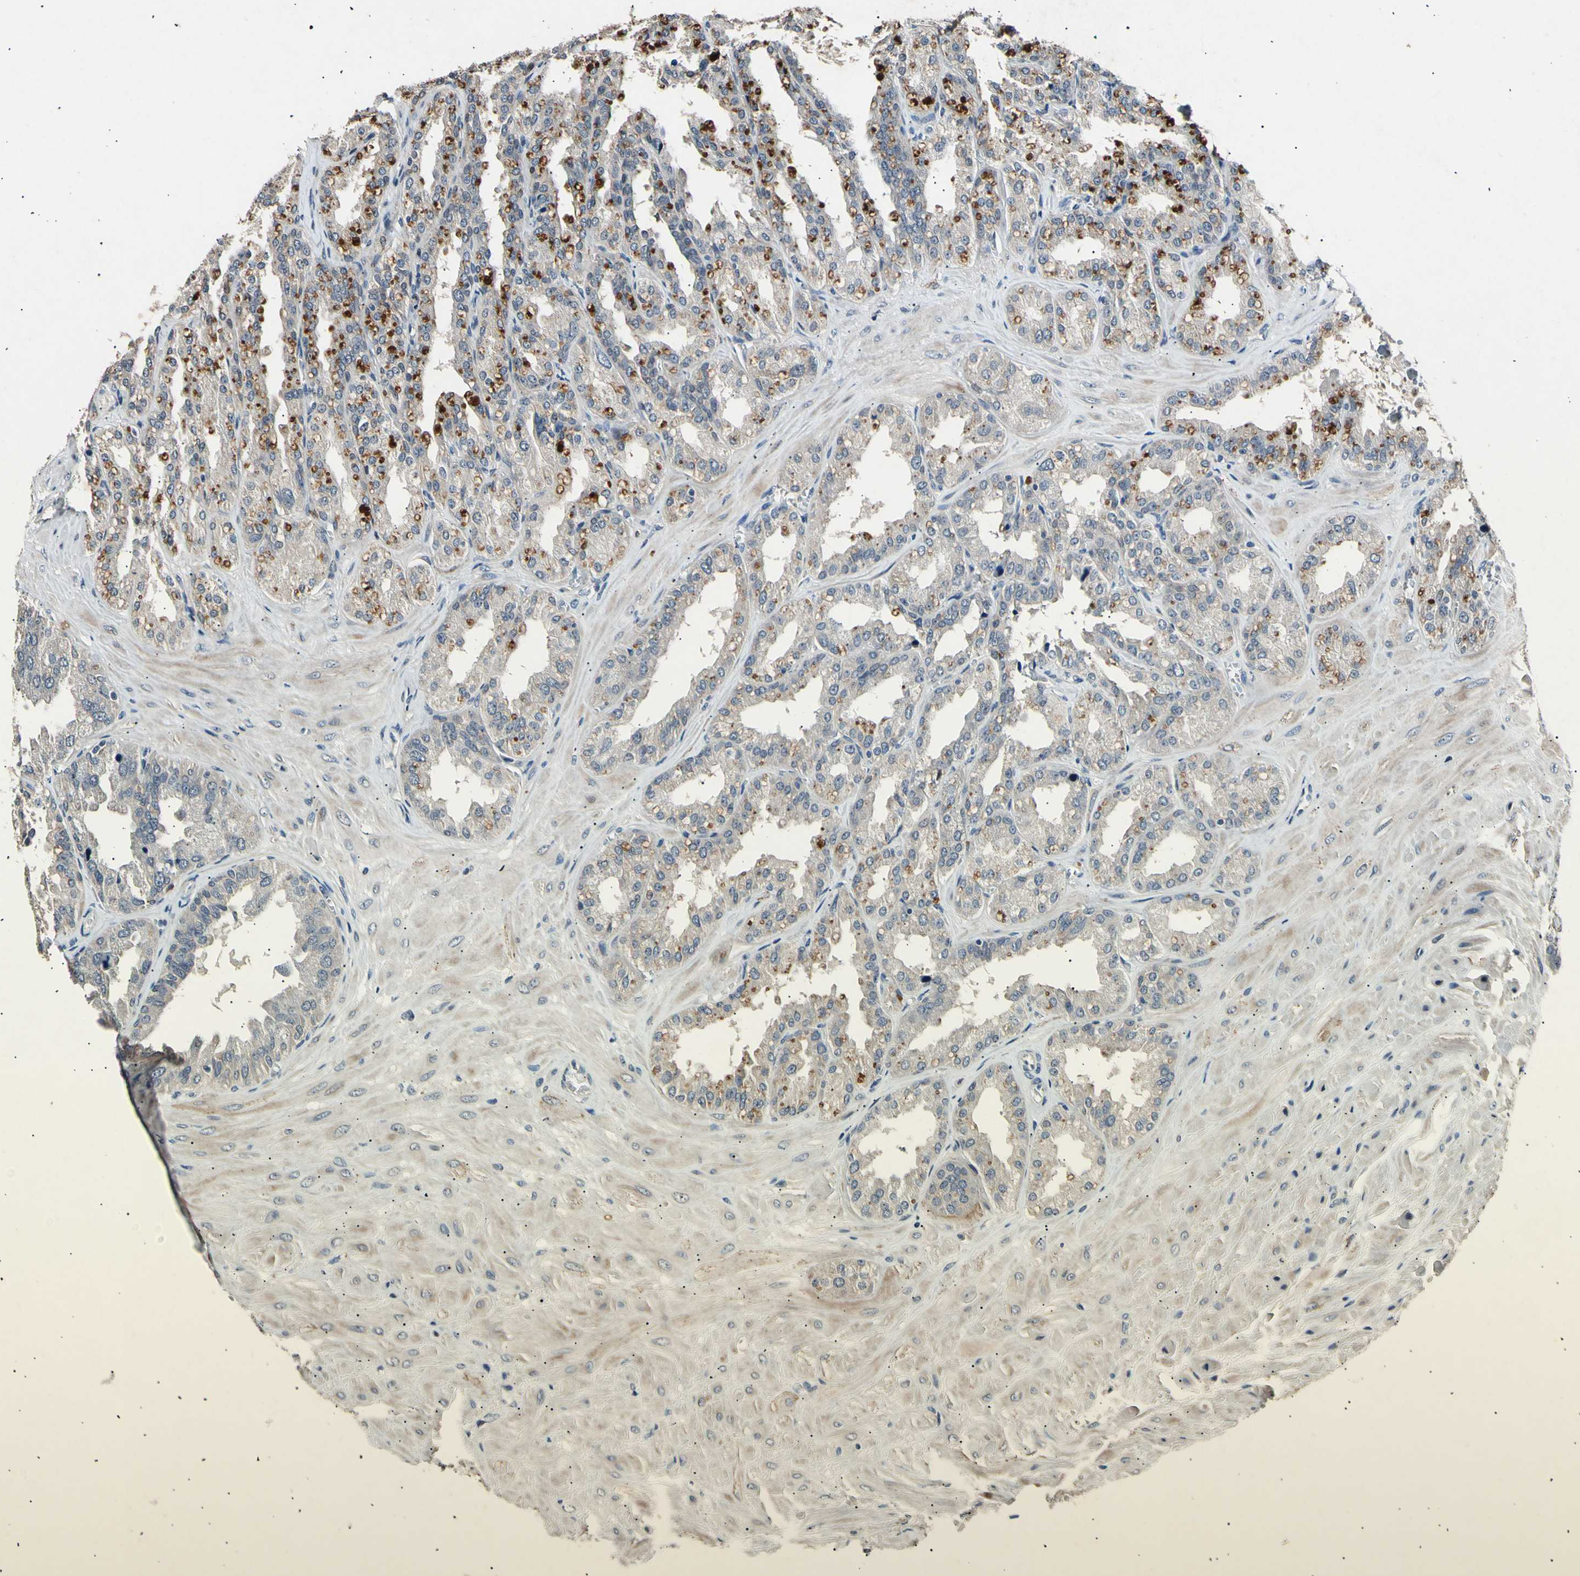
{"staining": {"intensity": "strong", "quantity": "25%-75%", "location": "cytoplasmic/membranous"}, "tissue": "seminal vesicle", "cell_type": "Glandular cells", "image_type": "normal", "snomed": [{"axis": "morphology", "description": "Normal tissue, NOS"}, {"axis": "topography", "description": "Prostate"}, {"axis": "topography", "description": "Seminal veicle"}], "caption": "About 25%-75% of glandular cells in unremarkable human seminal vesicle show strong cytoplasmic/membranous protein staining as visualized by brown immunohistochemical staining.", "gene": "ADCY3", "patient": {"sex": "male", "age": 51}}